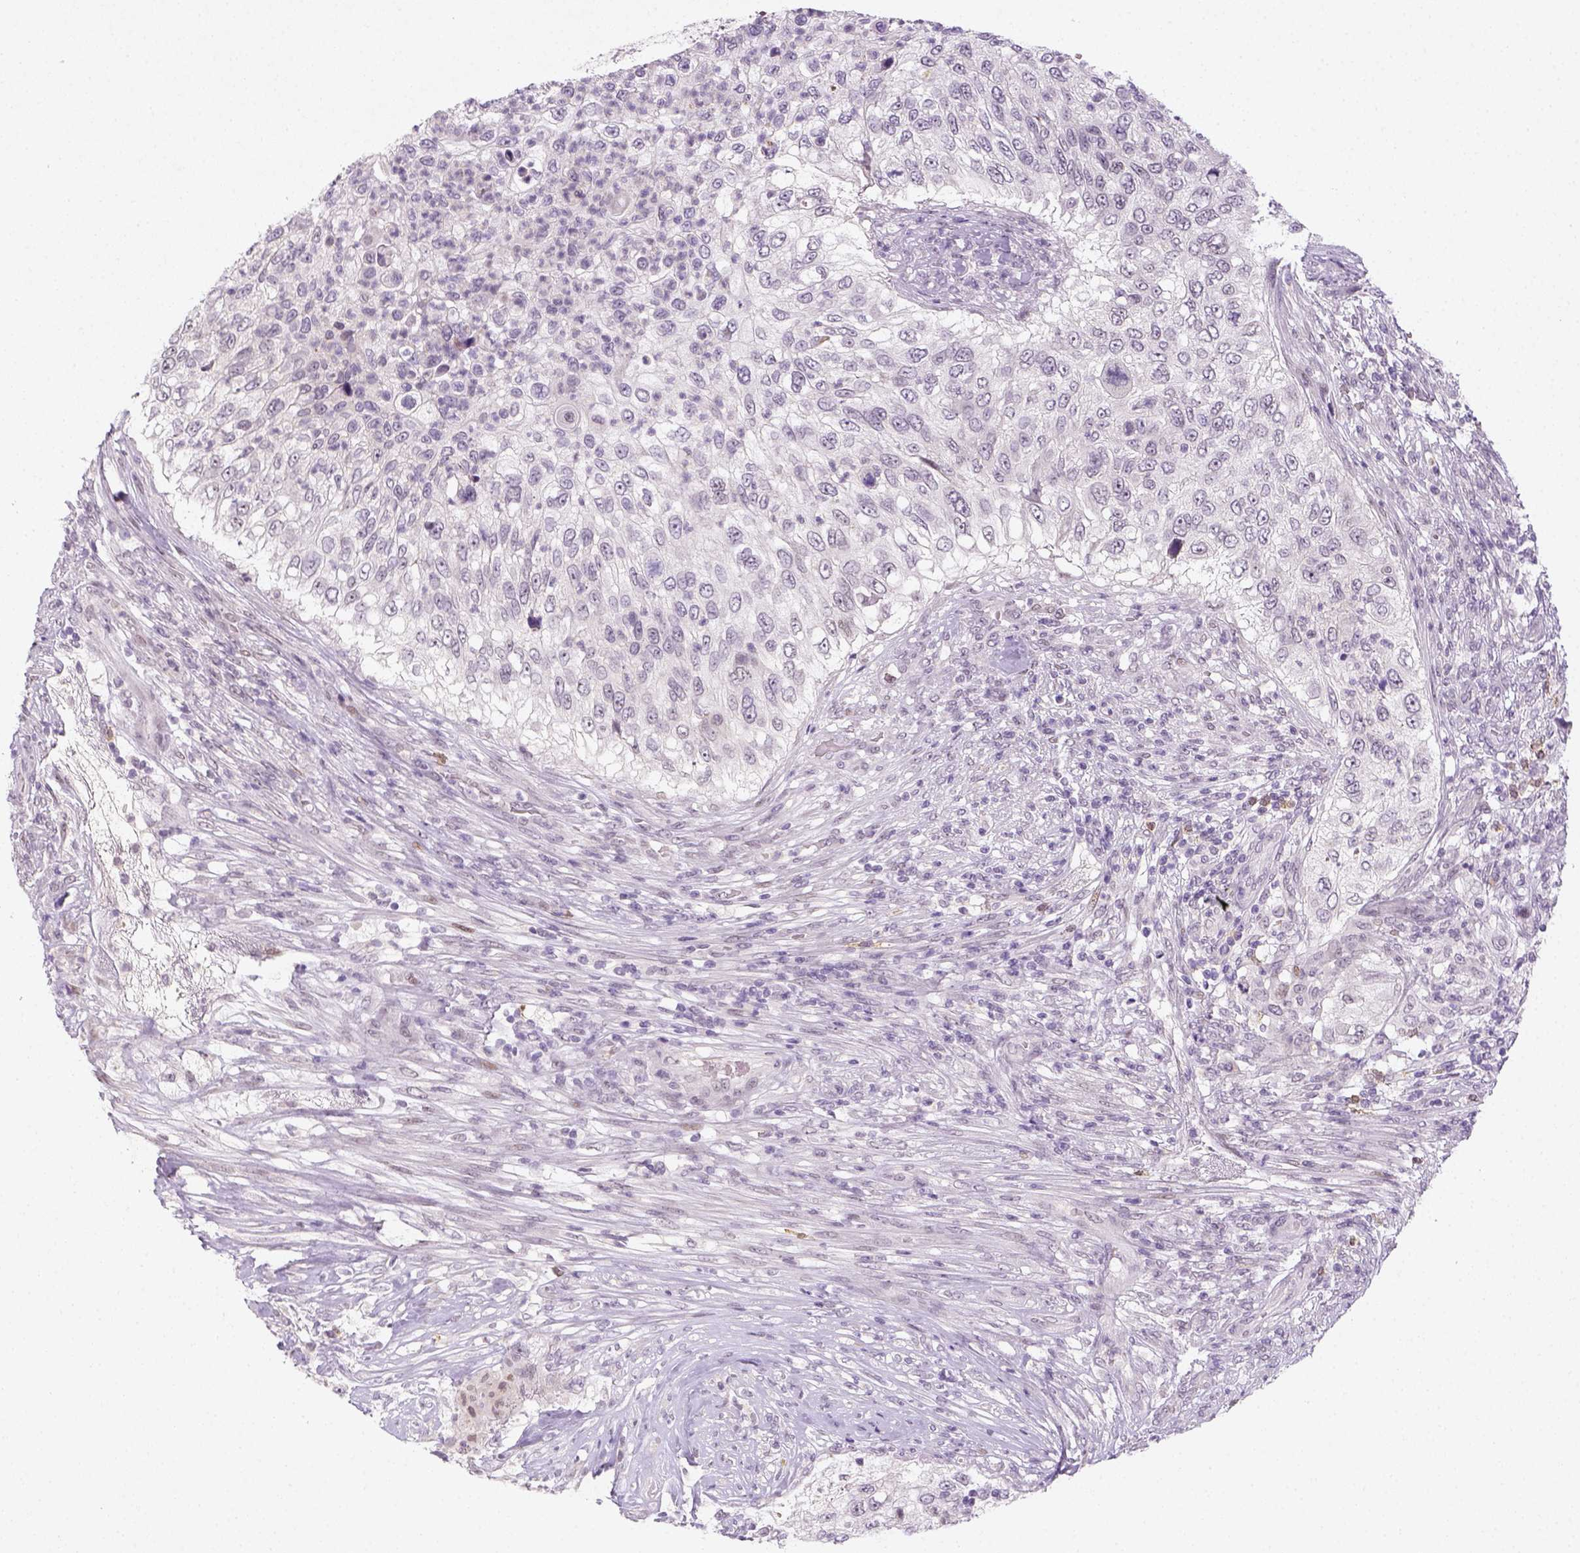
{"staining": {"intensity": "negative", "quantity": "none", "location": "none"}, "tissue": "urothelial cancer", "cell_type": "Tumor cells", "image_type": "cancer", "snomed": [{"axis": "morphology", "description": "Urothelial carcinoma, High grade"}, {"axis": "topography", "description": "Urinary bladder"}], "caption": "The immunohistochemistry (IHC) photomicrograph has no significant positivity in tumor cells of urothelial cancer tissue.", "gene": "MAGEB3", "patient": {"sex": "female", "age": 60}}